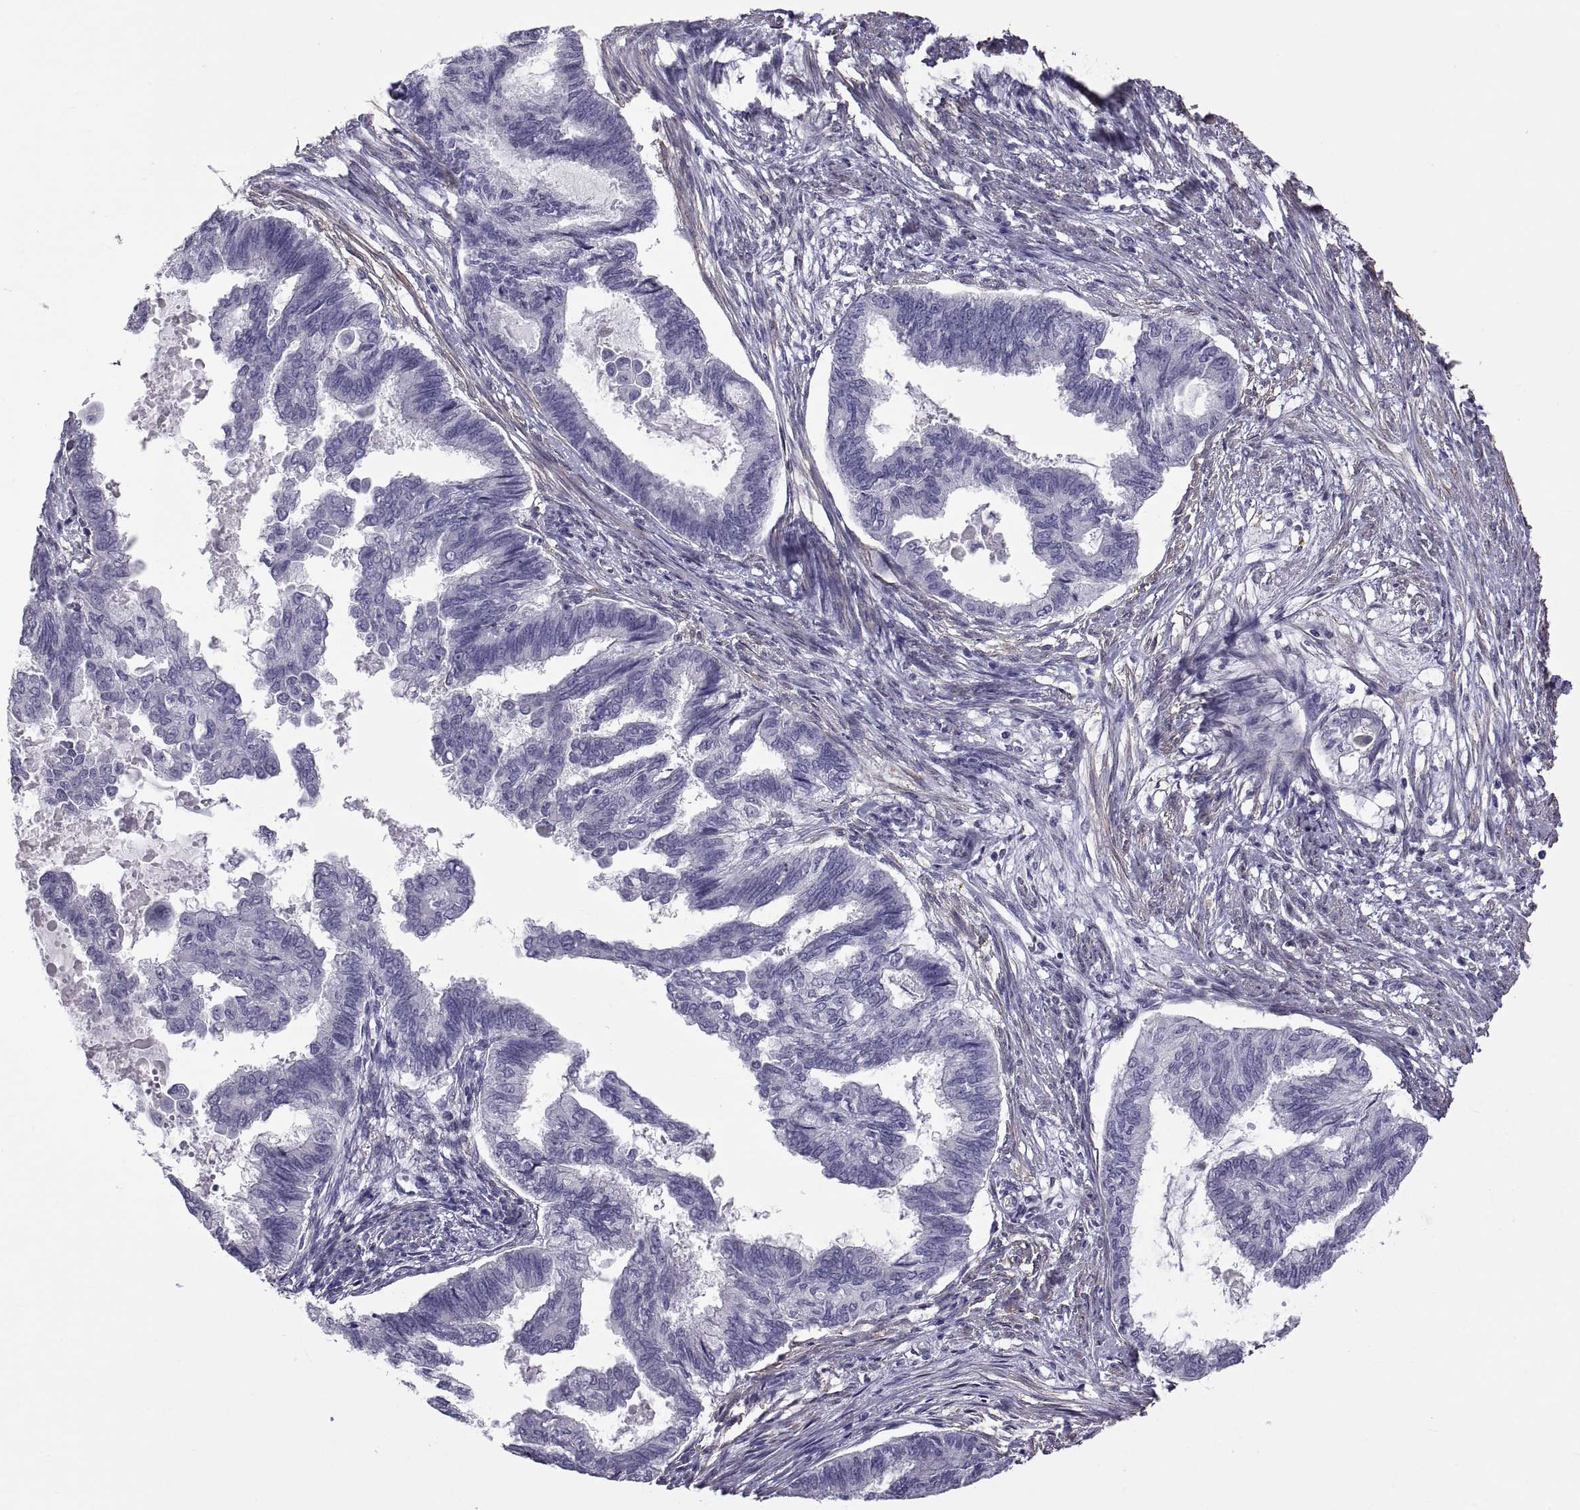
{"staining": {"intensity": "negative", "quantity": "none", "location": "none"}, "tissue": "endometrial cancer", "cell_type": "Tumor cells", "image_type": "cancer", "snomed": [{"axis": "morphology", "description": "Adenocarcinoma, NOS"}, {"axis": "topography", "description": "Endometrium"}], "caption": "Human endometrial cancer stained for a protein using immunohistochemistry shows no positivity in tumor cells.", "gene": "MAGEB1", "patient": {"sex": "female", "age": 86}}